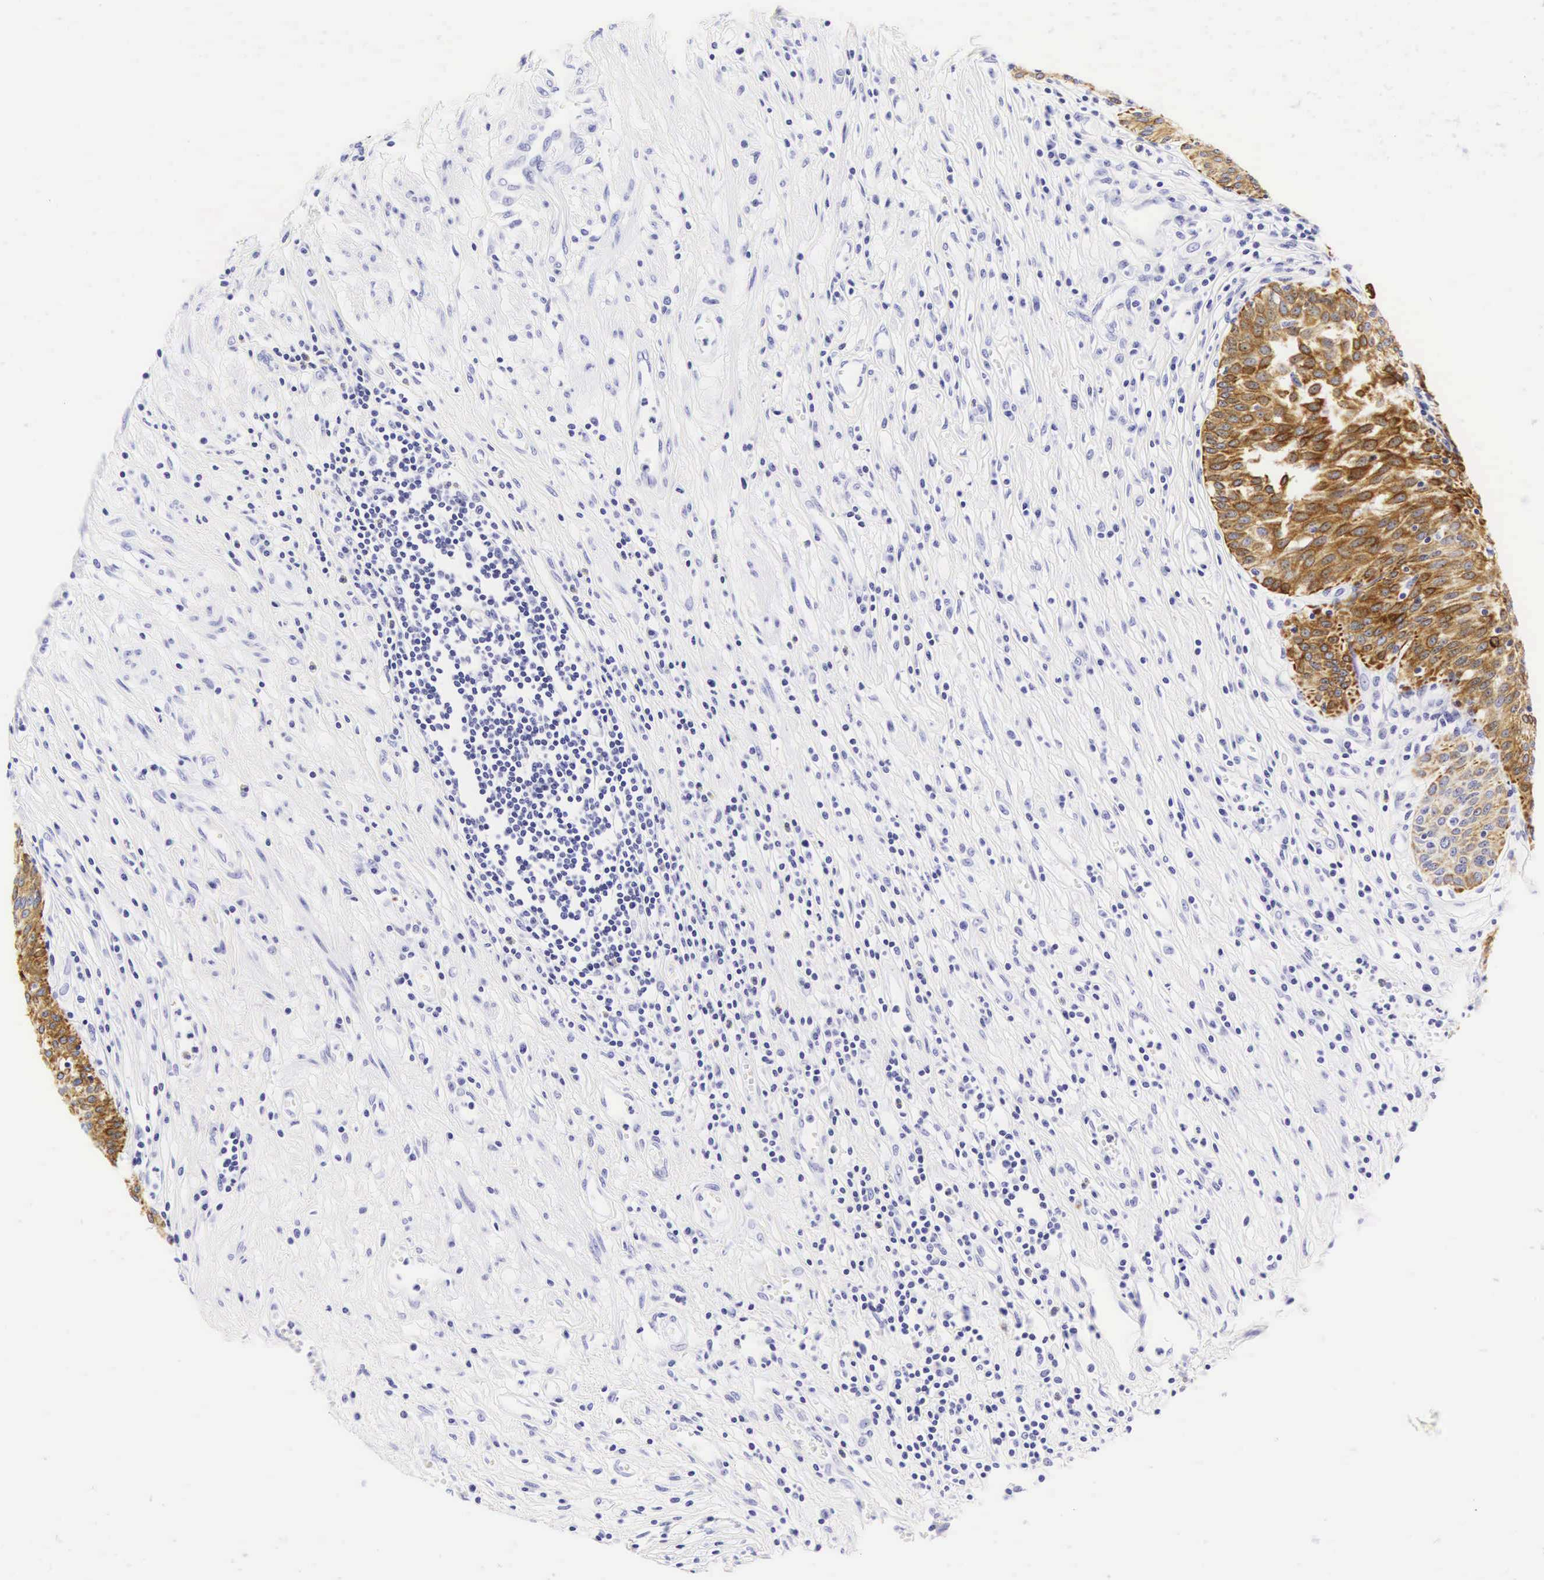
{"staining": {"intensity": "strong", "quantity": ">75%", "location": "cytoplasmic/membranous"}, "tissue": "urinary bladder", "cell_type": "Urothelial cells", "image_type": "normal", "snomed": [{"axis": "morphology", "description": "Normal tissue, NOS"}, {"axis": "topography", "description": "Urinary bladder"}], "caption": "Protein staining displays strong cytoplasmic/membranous expression in about >75% of urothelial cells in benign urinary bladder. (DAB (3,3'-diaminobenzidine) IHC, brown staining for protein, blue staining for nuclei).", "gene": "KRT18", "patient": {"sex": "female", "age": 39}}